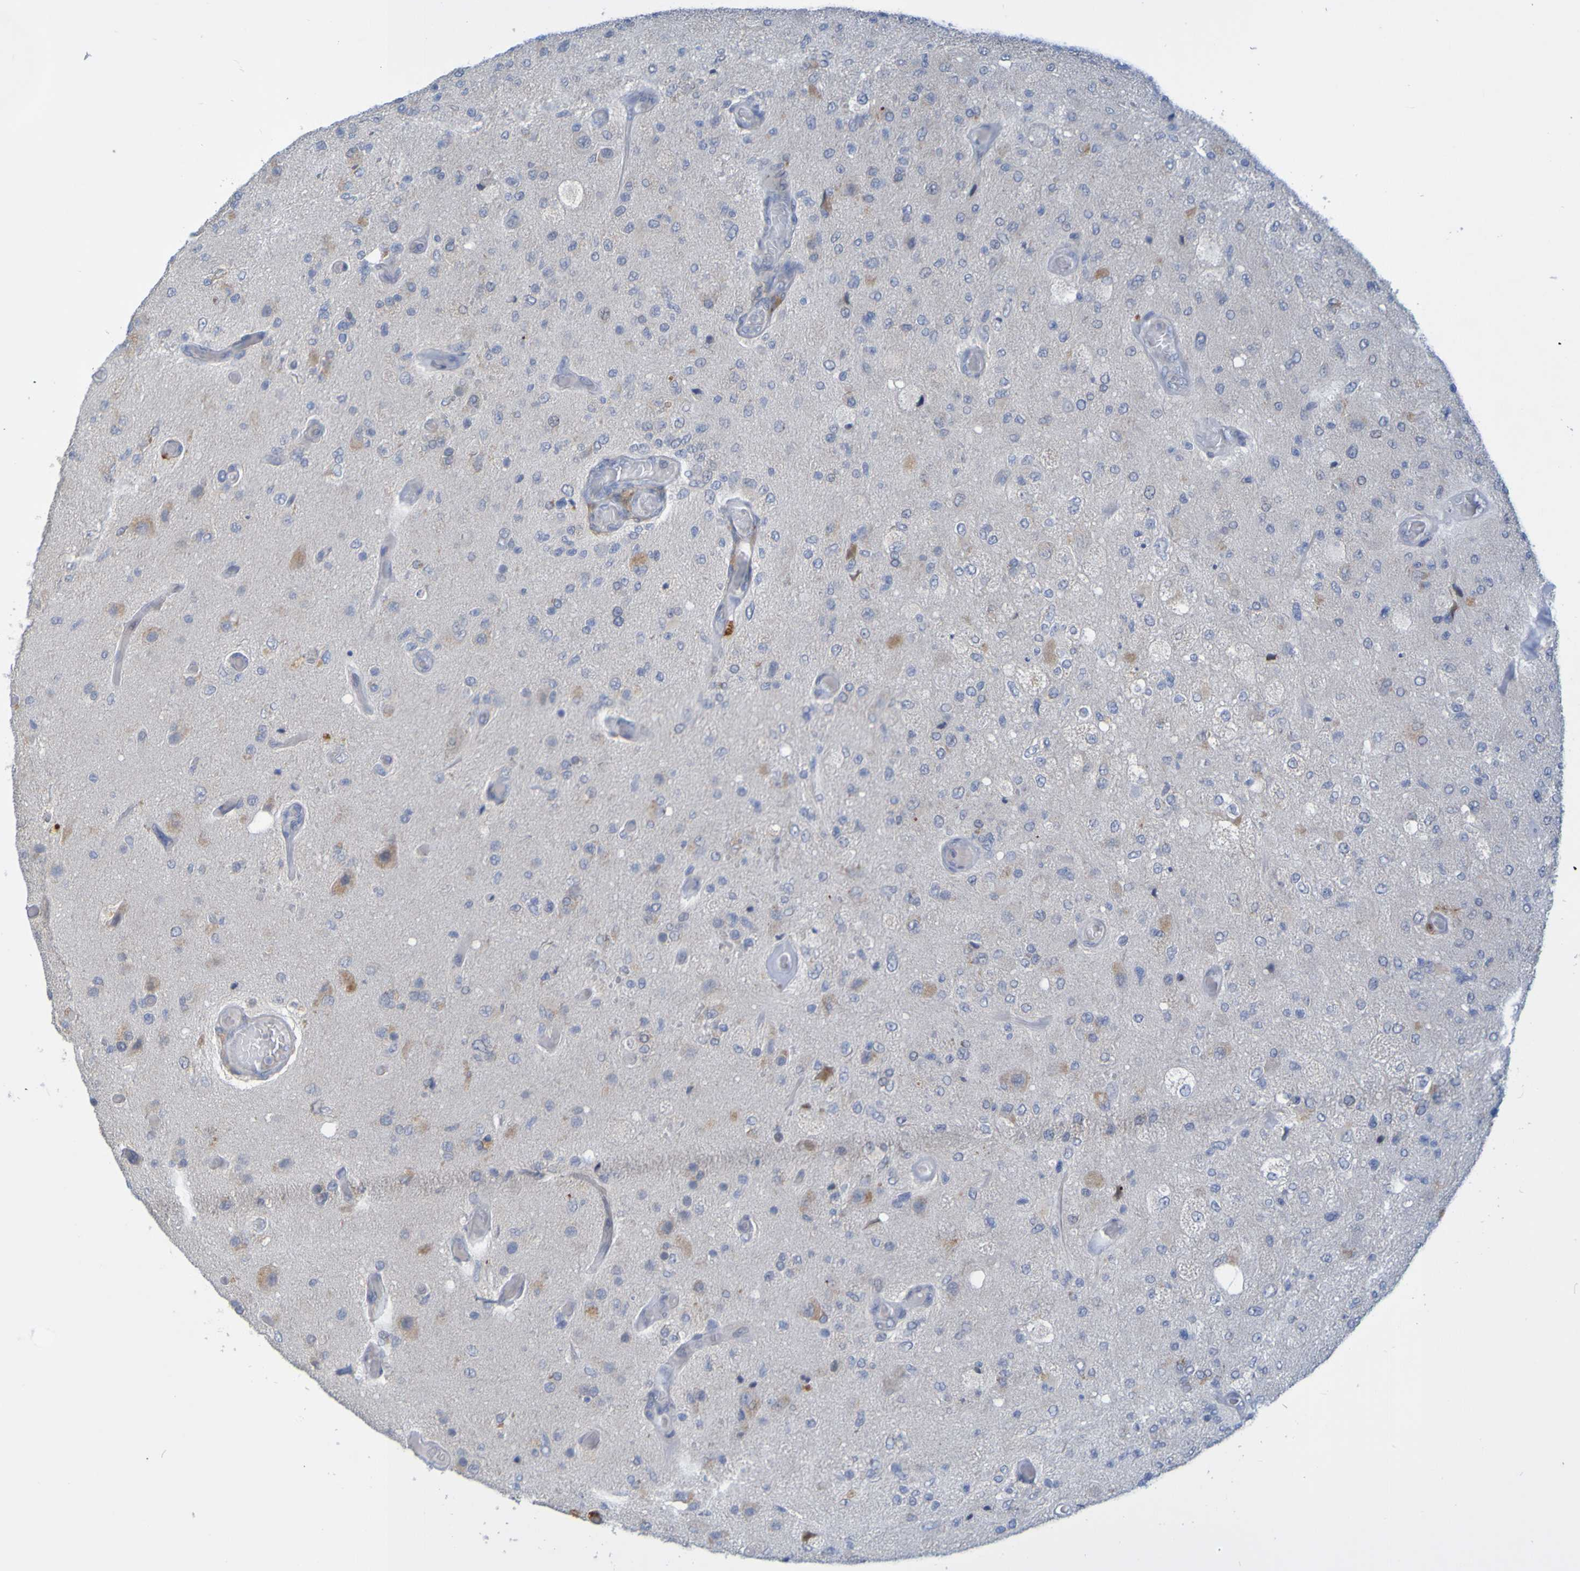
{"staining": {"intensity": "weak", "quantity": "<25%", "location": "cytoplasmic/membranous"}, "tissue": "glioma", "cell_type": "Tumor cells", "image_type": "cancer", "snomed": [{"axis": "morphology", "description": "Normal tissue, NOS"}, {"axis": "morphology", "description": "Glioma, malignant, High grade"}, {"axis": "topography", "description": "Cerebral cortex"}], "caption": "This is an immunohistochemistry (IHC) micrograph of malignant high-grade glioma. There is no positivity in tumor cells.", "gene": "LILRB5", "patient": {"sex": "male", "age": 77}}